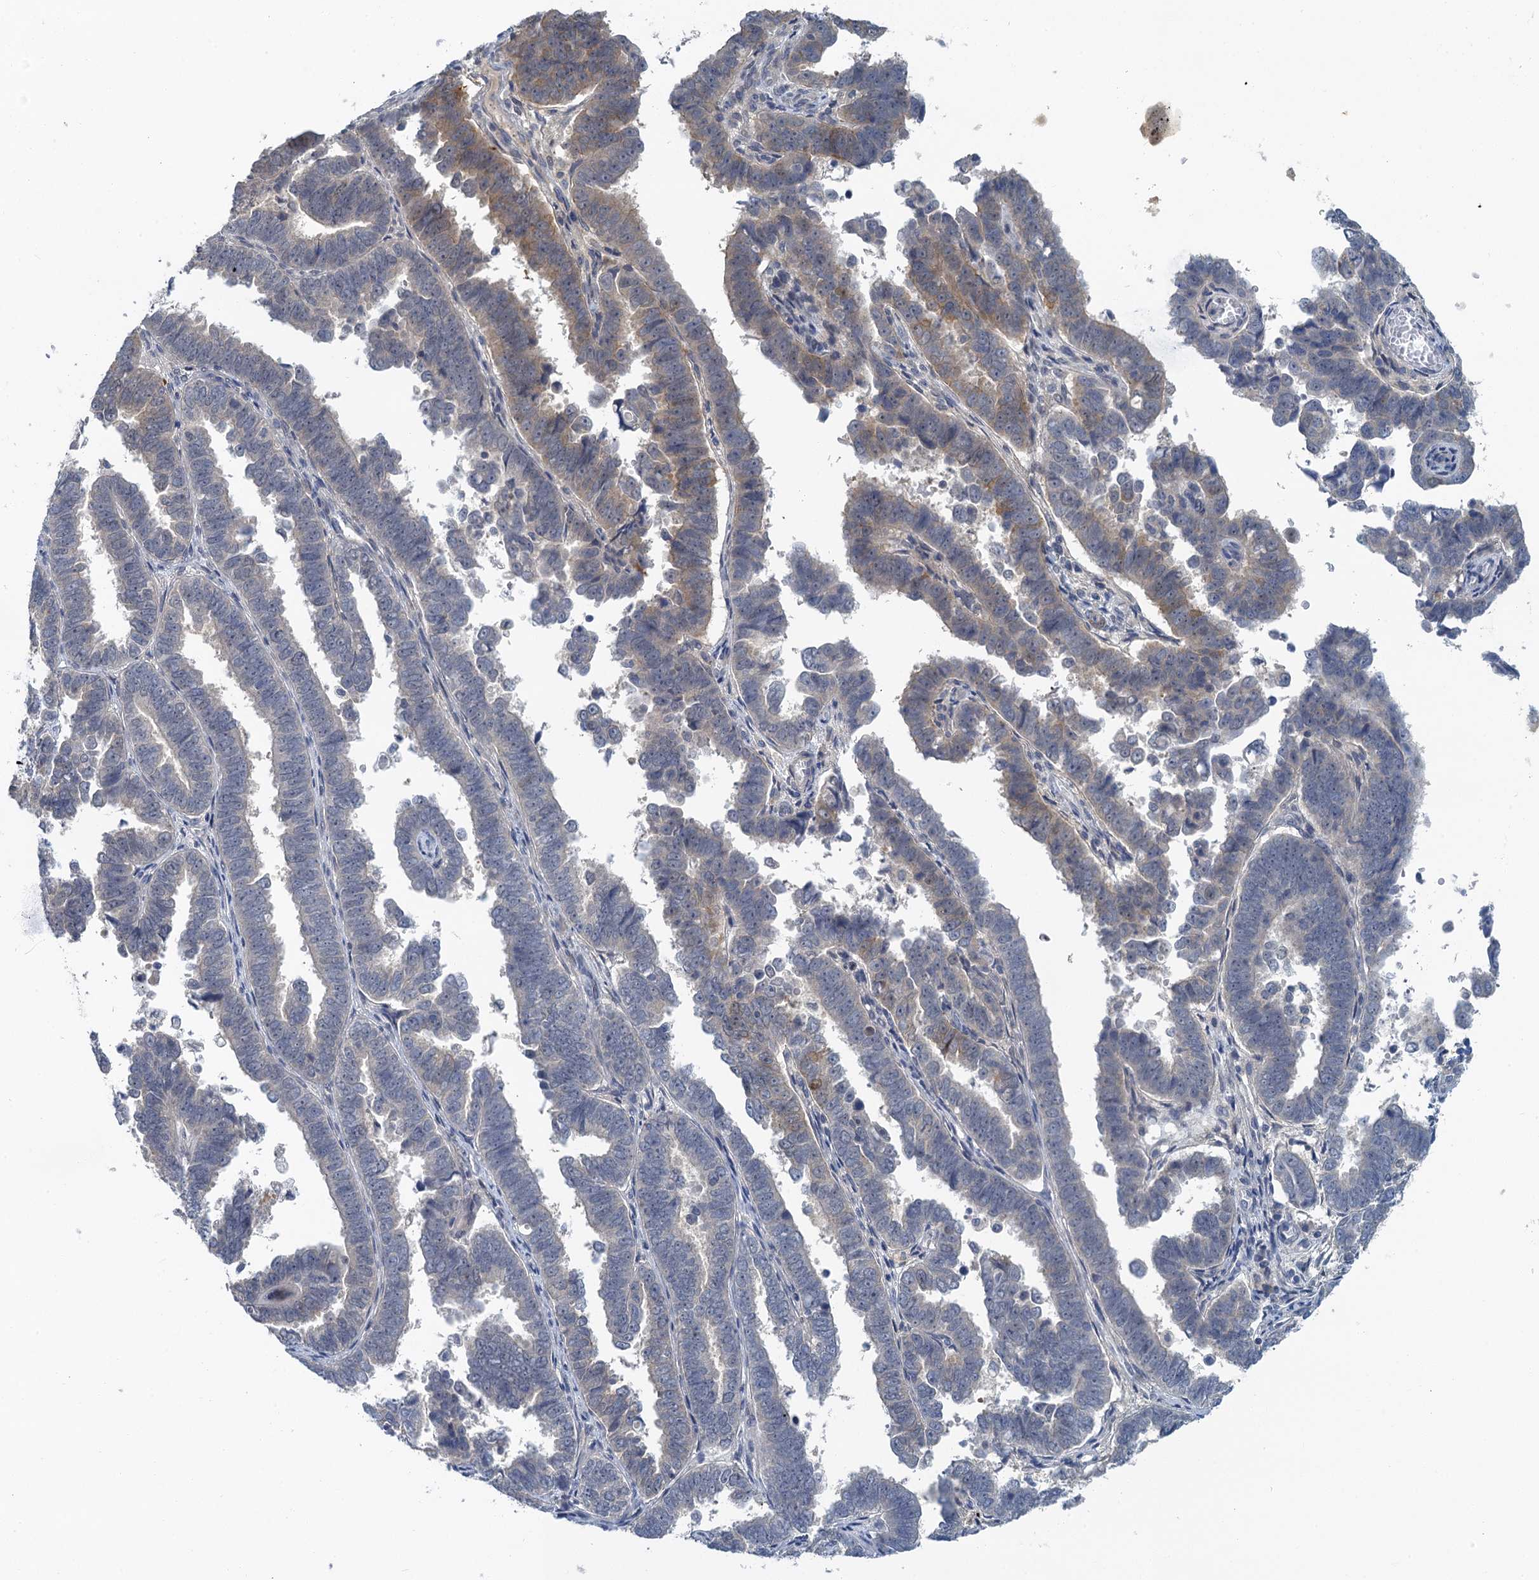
{"staining": {"intensity": "weak", "quantity": "<25%", "location": "cytoplasmic/membranous"}, "tissue": "endometrial cancer", "cell_type": "Tumor cells", "image_type": "cancer", "snomed": [{"axis": "morphology", "description": "Adenocarcinoma, NOS"}, {"axis": "topography", "description": "Endometrium"}], "caption": "IHC histopathology image of neoplastic tissue: adenocarcinoma (endometrial) stained with DAB reveals no significant protein expression in tumor cells.", "gene": "MRFAP1", "patient": {"sex": "female", "age": 75}}